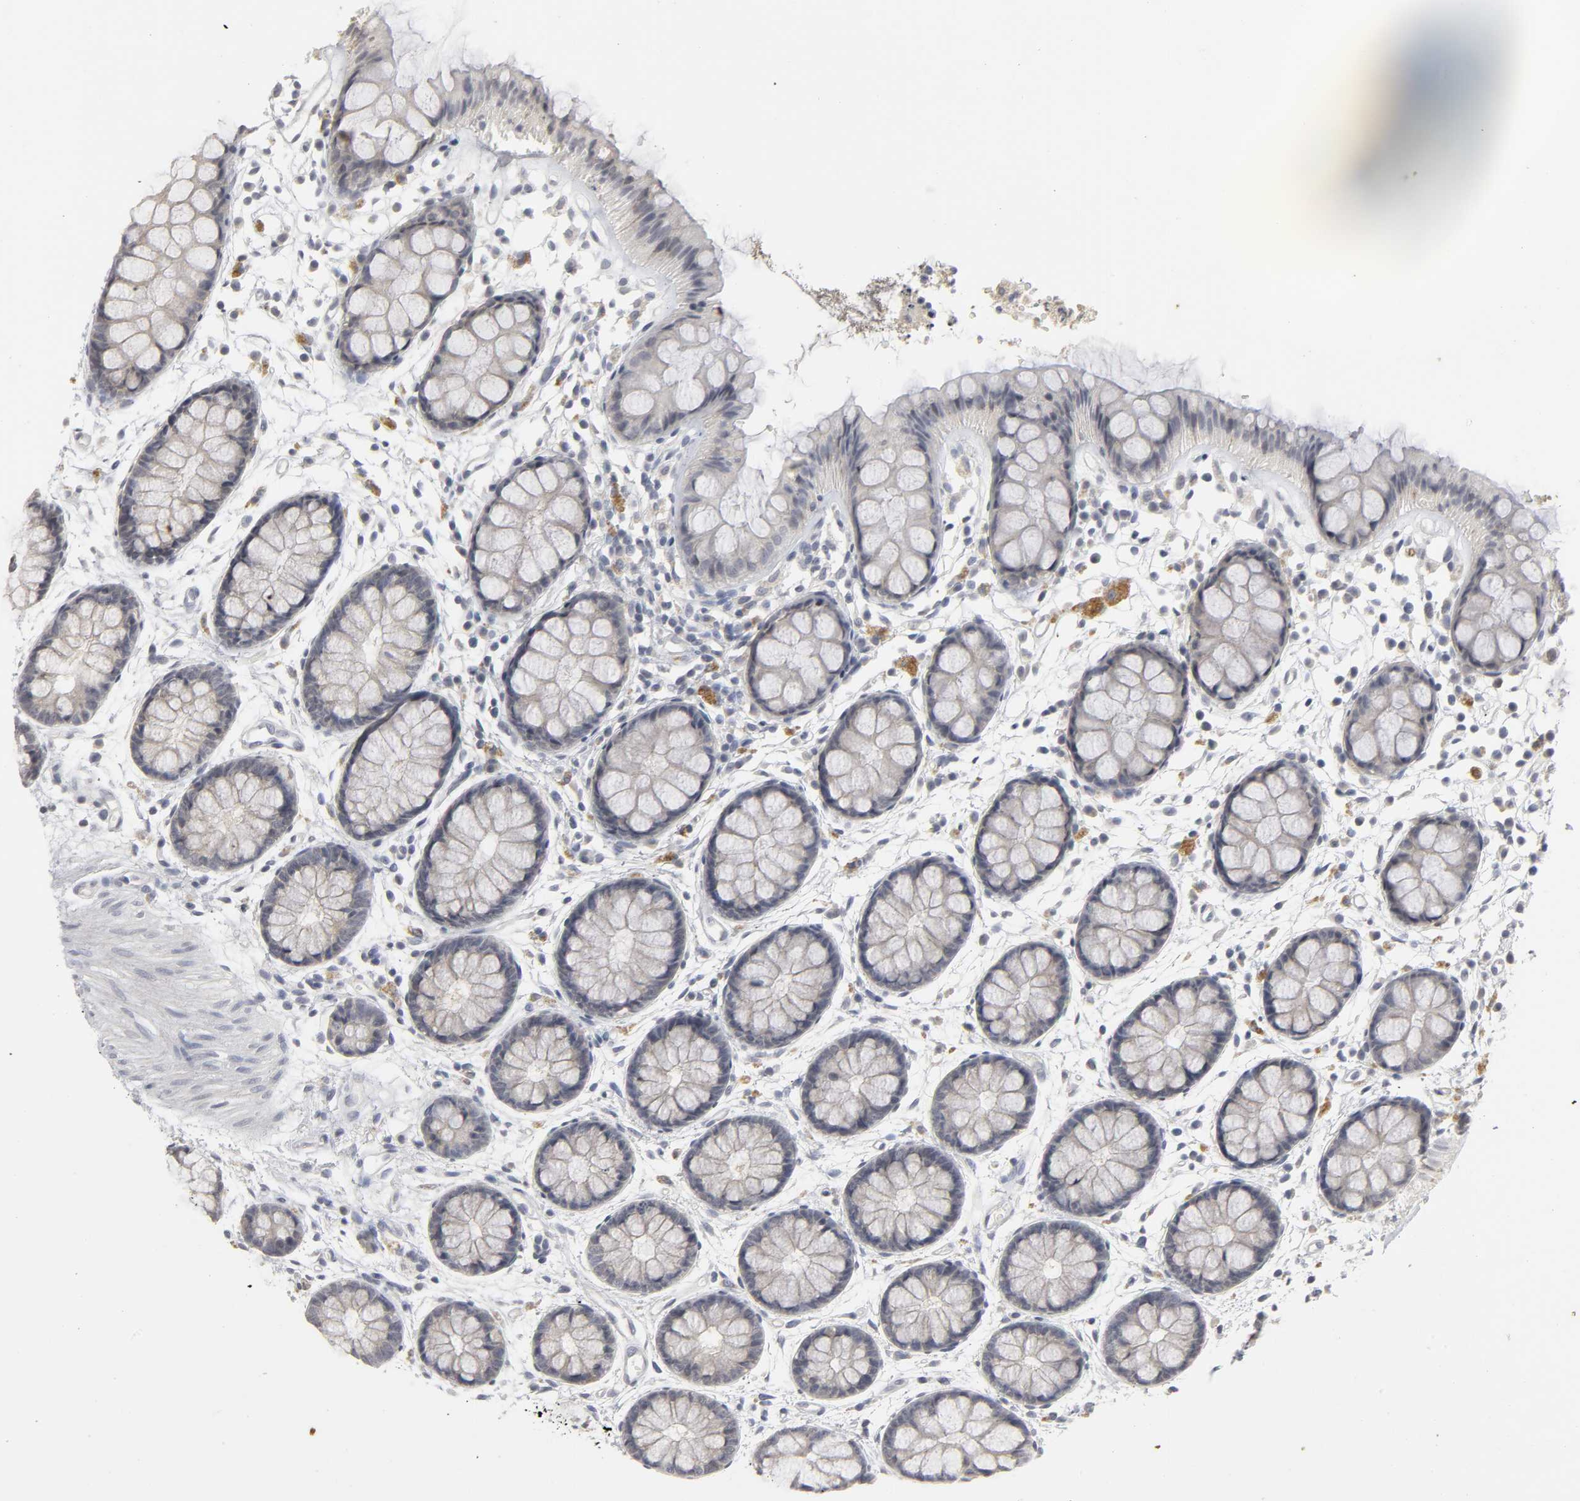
{"staining": {"intensity": "negative", "quantity": "none", "location": "none"}, "tissue": "rectum", "cell_type": "Glandular cells", "image_type": "normal", "snomed": [{"axis": "morphology", "description": "Normal tissue, NOS"}, {"axis": "topography", "description": "Rectum"}], "caption": "A high-resolution histopathology image shows immunohistochemistry staining of unremarkable rectum, which displays no significant staining in glandular cells. The staining is performed using DAB brown chromogen with nuclei counter-stained in using hematoxylin.", "gene": "TCAP", "patient": {"sex": "female", "age": 66}}